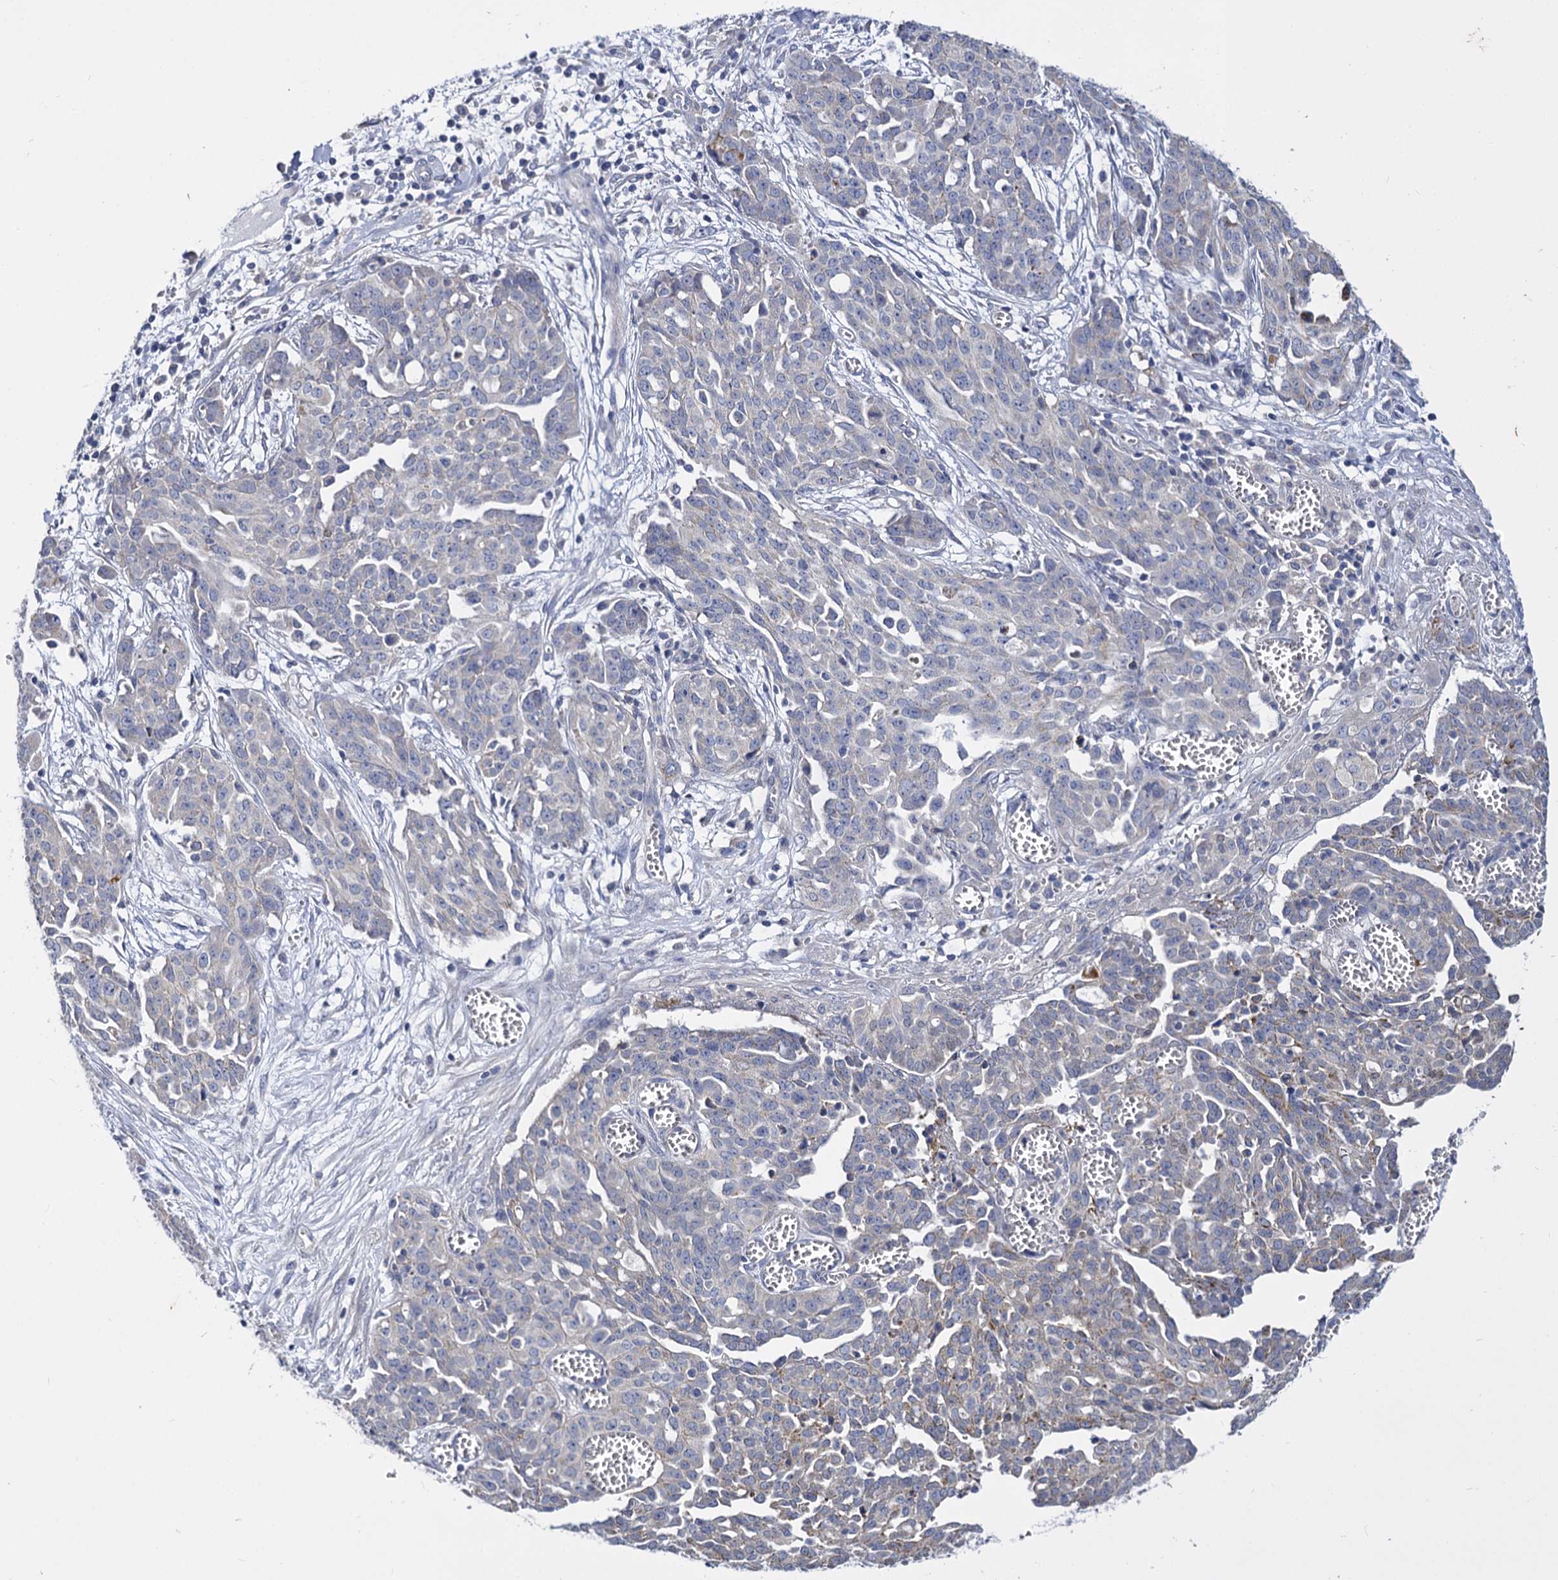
{"staining": {"intensity": "negative", "quantity": "none", "location": "none"}, "tissue": "ovarian cancer", "cell_type": "Tumor cells", "image_type": "cancer", "snomed": [{"axis": "morphology", "description": "Cystadenocarcinoma, serous, NOS"}, {"axis": "topography", "description": "Soft tissue"}, {"axis": "topography", "description": "Ovary"}], "caption": "IHC of human serous cystadenocarcinoma (ovarian) reveals no positivity in tumor cells. (IHC, brightfield microscopy, high magnification).", "gene": "PANX2", "patient": {"sex": "female", "age": 57}}